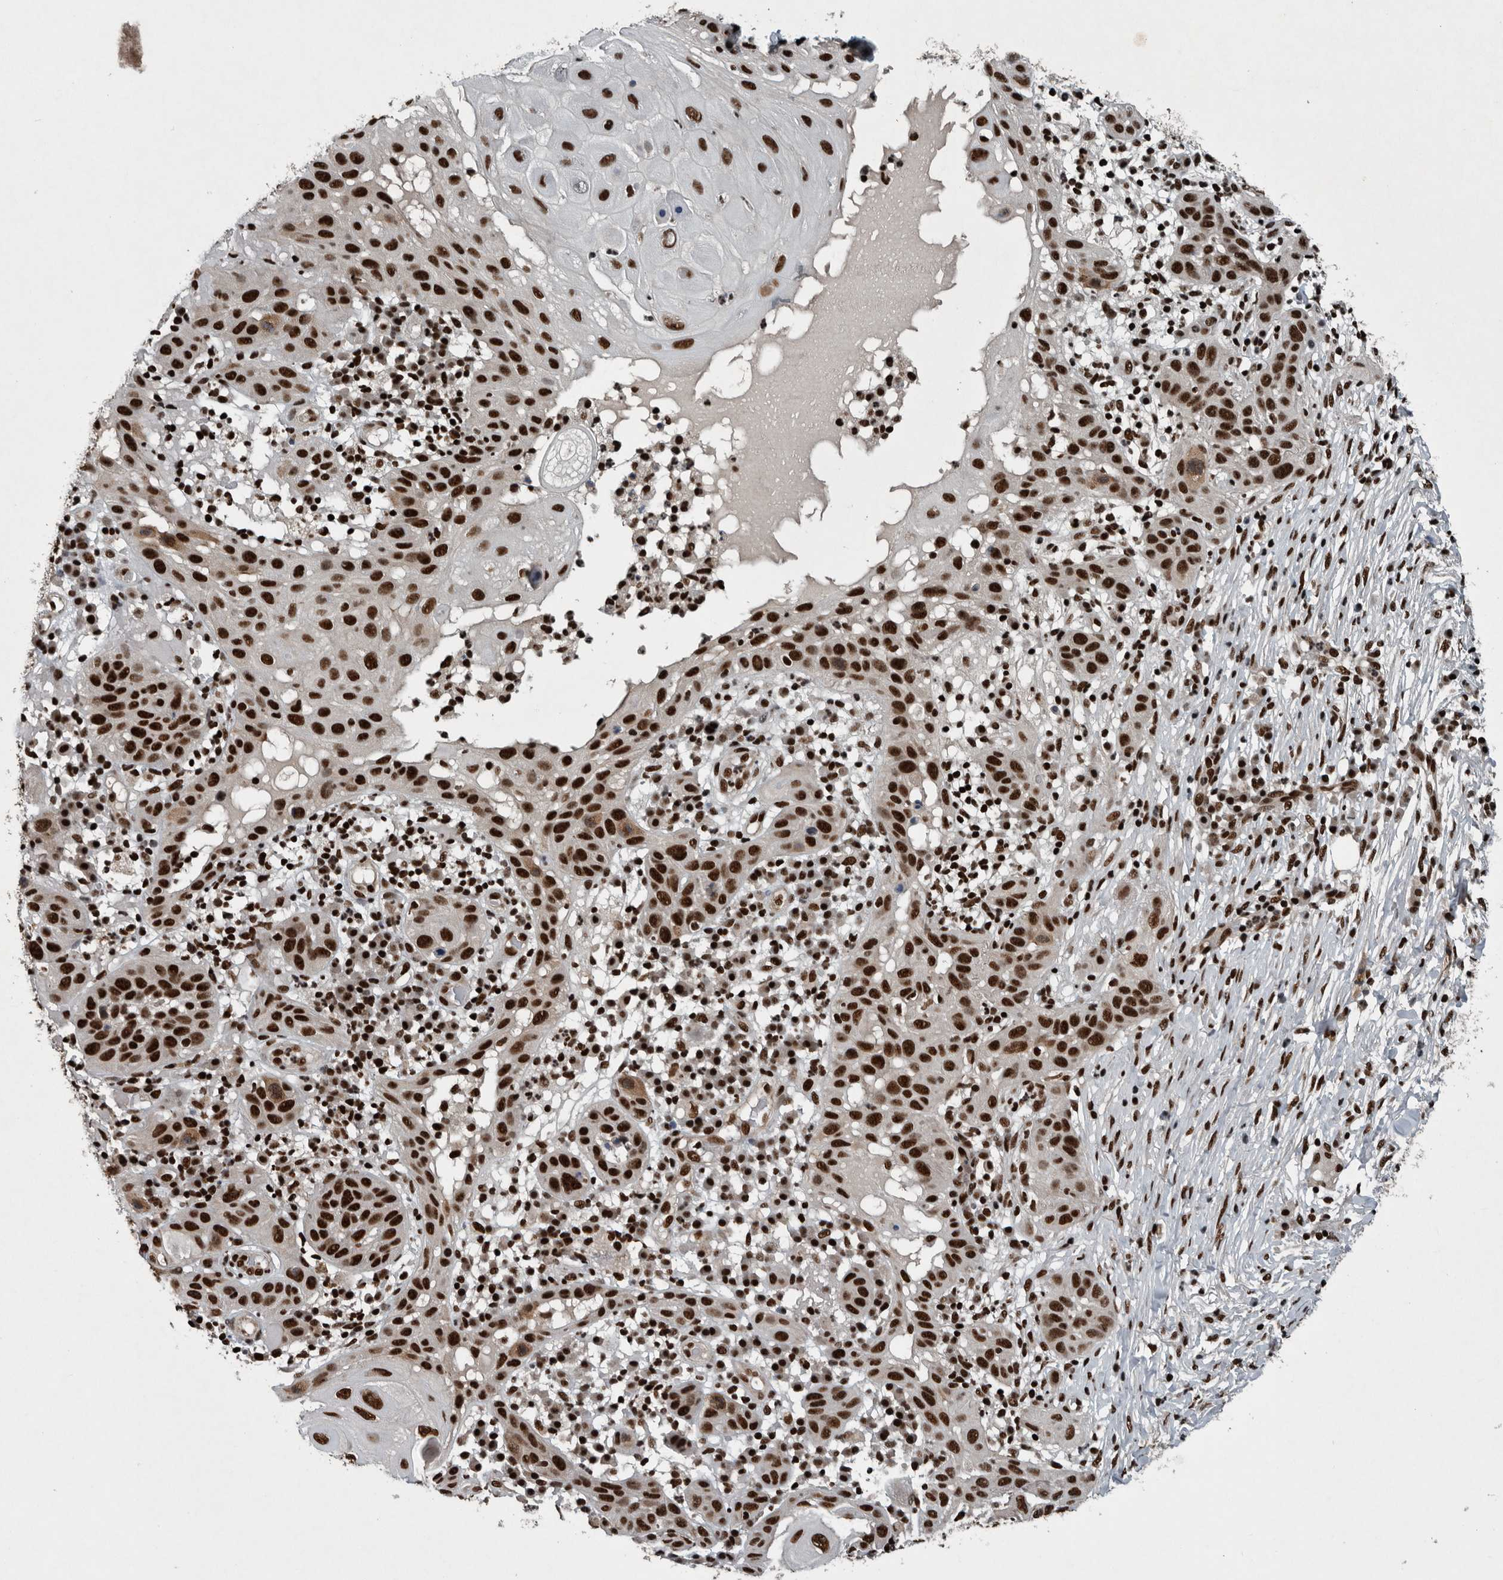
{"staining": {"intensity": "strong", "quantity": ">75%", "location": "nuclear"}, "tissue": "skin cancer", "cell_type": "Tumor cells", "image_type": "cancer", "snomed": [{"axis": "morphology", "description": "Normal tissue, NOS"}, {"axis": "morphology", "description": "Squamous cell carcinoma, NOS"}, {"axis": "topography", "description": "Skin"}], "caption": "Immunohistochemistry micrograph of neoplastic tissue: skin cancer stained using immunohistochemistry (IHC) demonstrates high levels of strong protein expression localized specifically in the nuclear of tumor cells, appearing as a nuclear brown color.", "gene": "SENP7", "patient": {"sex": "female", "age": 96}}